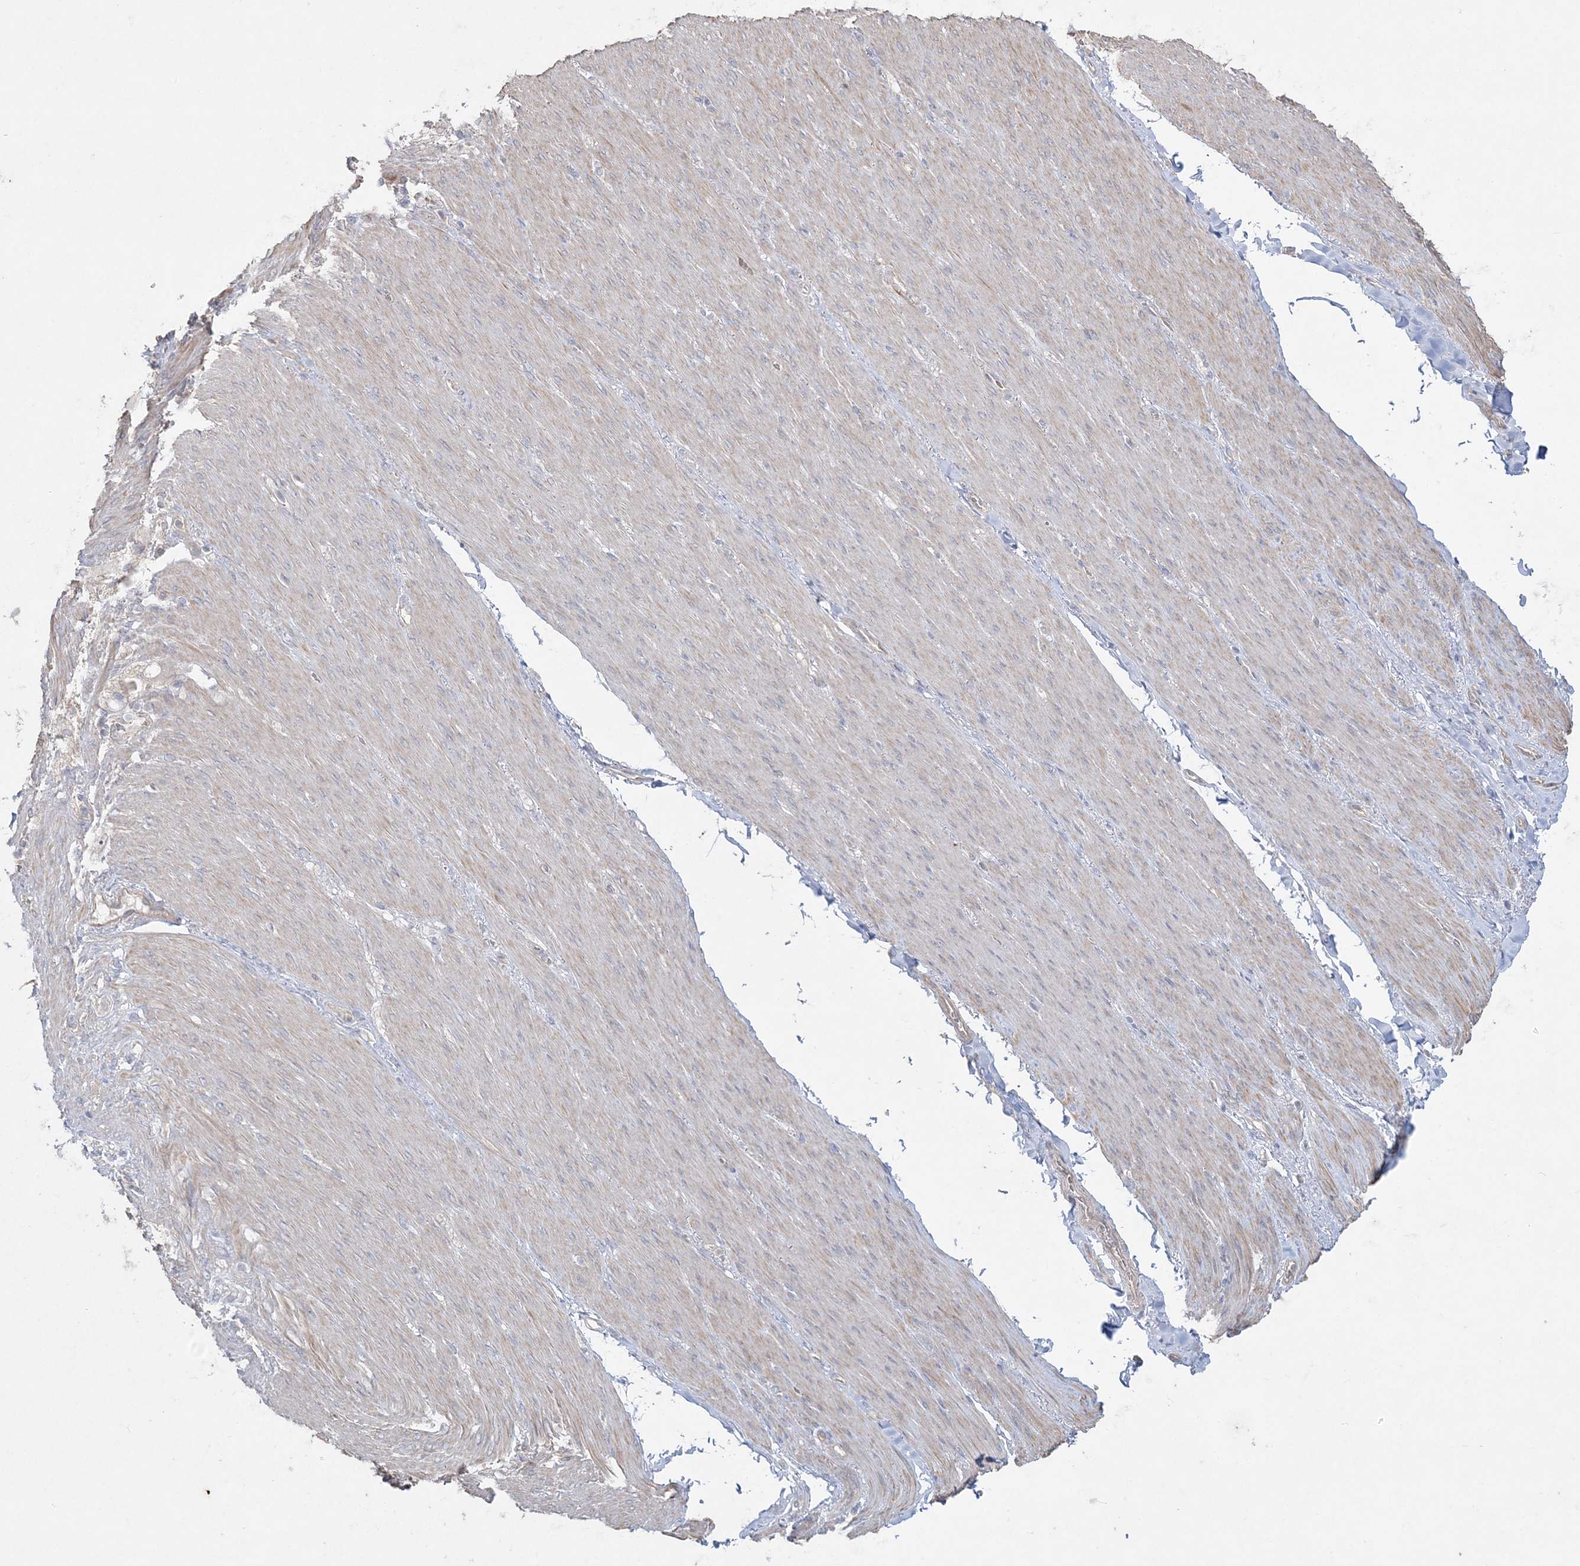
{"staining": {"intensity": "weak", "quantity": "25%-75%", "location": "cytoplasmic/membranous"}, "tissue": "adipose tissue", "cell_type": "Adipocytes", "image_type": "normal", "snomed": [{"axis": "morphology", "description": "Normal tissue, NOS"}, {"axis": "topography", "description": "Colon"}, {"axis": "topography", "description": "Peripheral nerve tissue"}], "caption": "Protein staining by immunohistochemistry (IHC) exhibits weak cytoplasmic/membranous staining in approximately 25%-75% of adipocytes in benign adipose tissue.", "gene": "SH3BP4", "patient": {"sex": "female", "age": 61}}